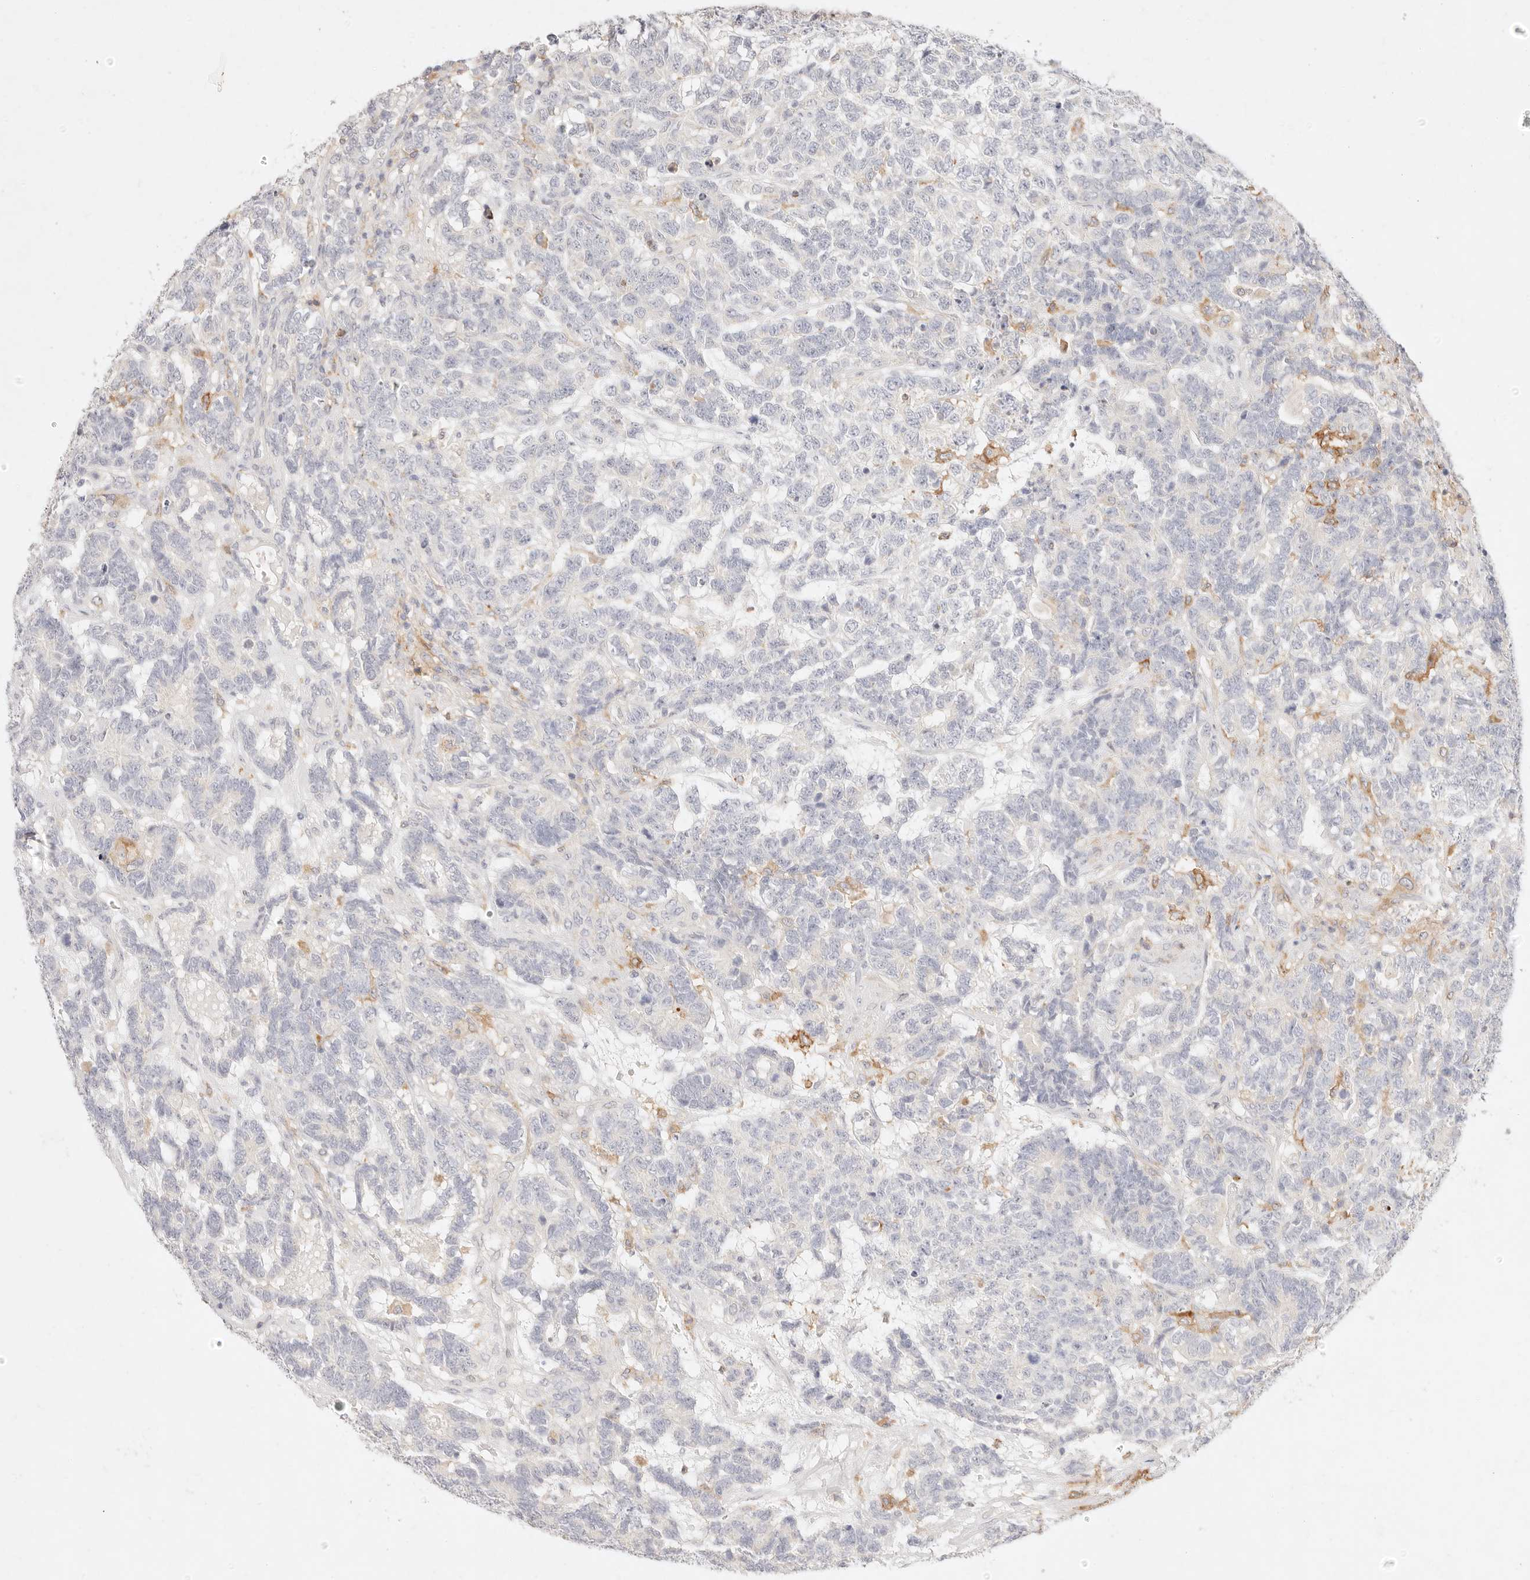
{"staining": {"intensity": "negative", "quantity": "none", "location": "none"}, "tissue": "testis cancer", "cell_type": "Tumor cells", "image_type": "cancer", "snomed": [{"axis": "morphology", "description": "Carcinoma, Embryonal, NOS"}, {"axis": "topography", "description": "Testis"}], "caption": "Immunohistochemistry (IHC) image of neoplastic tissue: testis cancer stained with DAB (3,3'-diaminobenzidine) shows no significant protein staining in tumor cells. Nuclei are stained in blue.", "gene": "GPR84", "patient": {"sex": "male", "age": 26}}